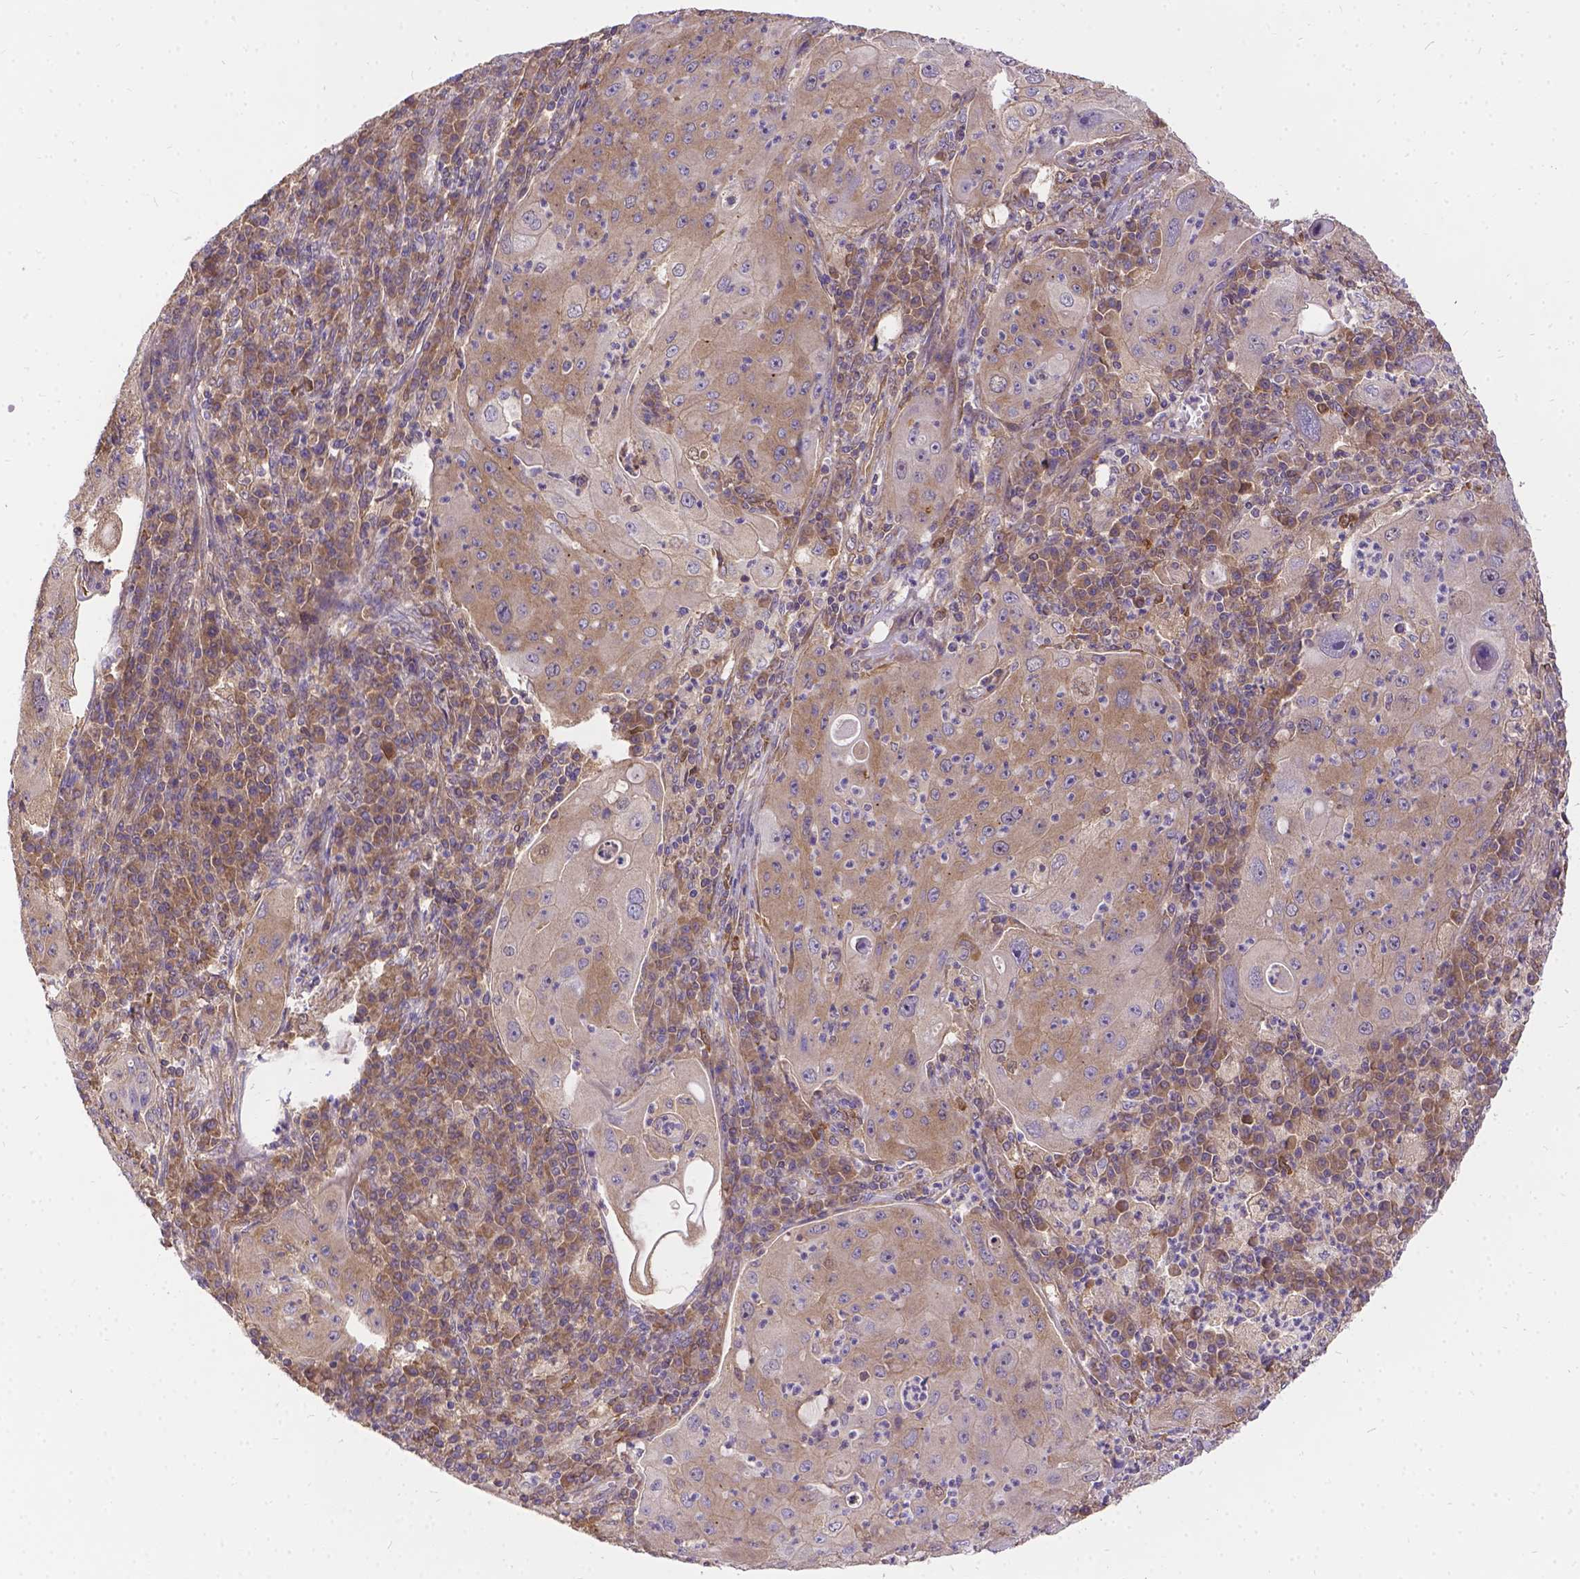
{"staining": {"intensity": "weak", "quantity": "25%-75%", "location": "cytoplasmic/membranous"}, "tissue": "lung cancer", "cell_type": "Tumor cells", "image_type": "cancer", "snomed": [{"axis": "morphology", "description": "Squamous cell carcinoma, NOS"}, {"axis": "topography", "description": "Lung"}], "caption": "IHC image of human lung cancer (squamous cell carcinoma) stained for a protein (brown), which demonstrates low levels of weak cytoplasmic/membranous staining in approximately 25%-75% of tumor cells.", "gene": "DENND6A", "patient": {"sex": "female", "age": 59}}